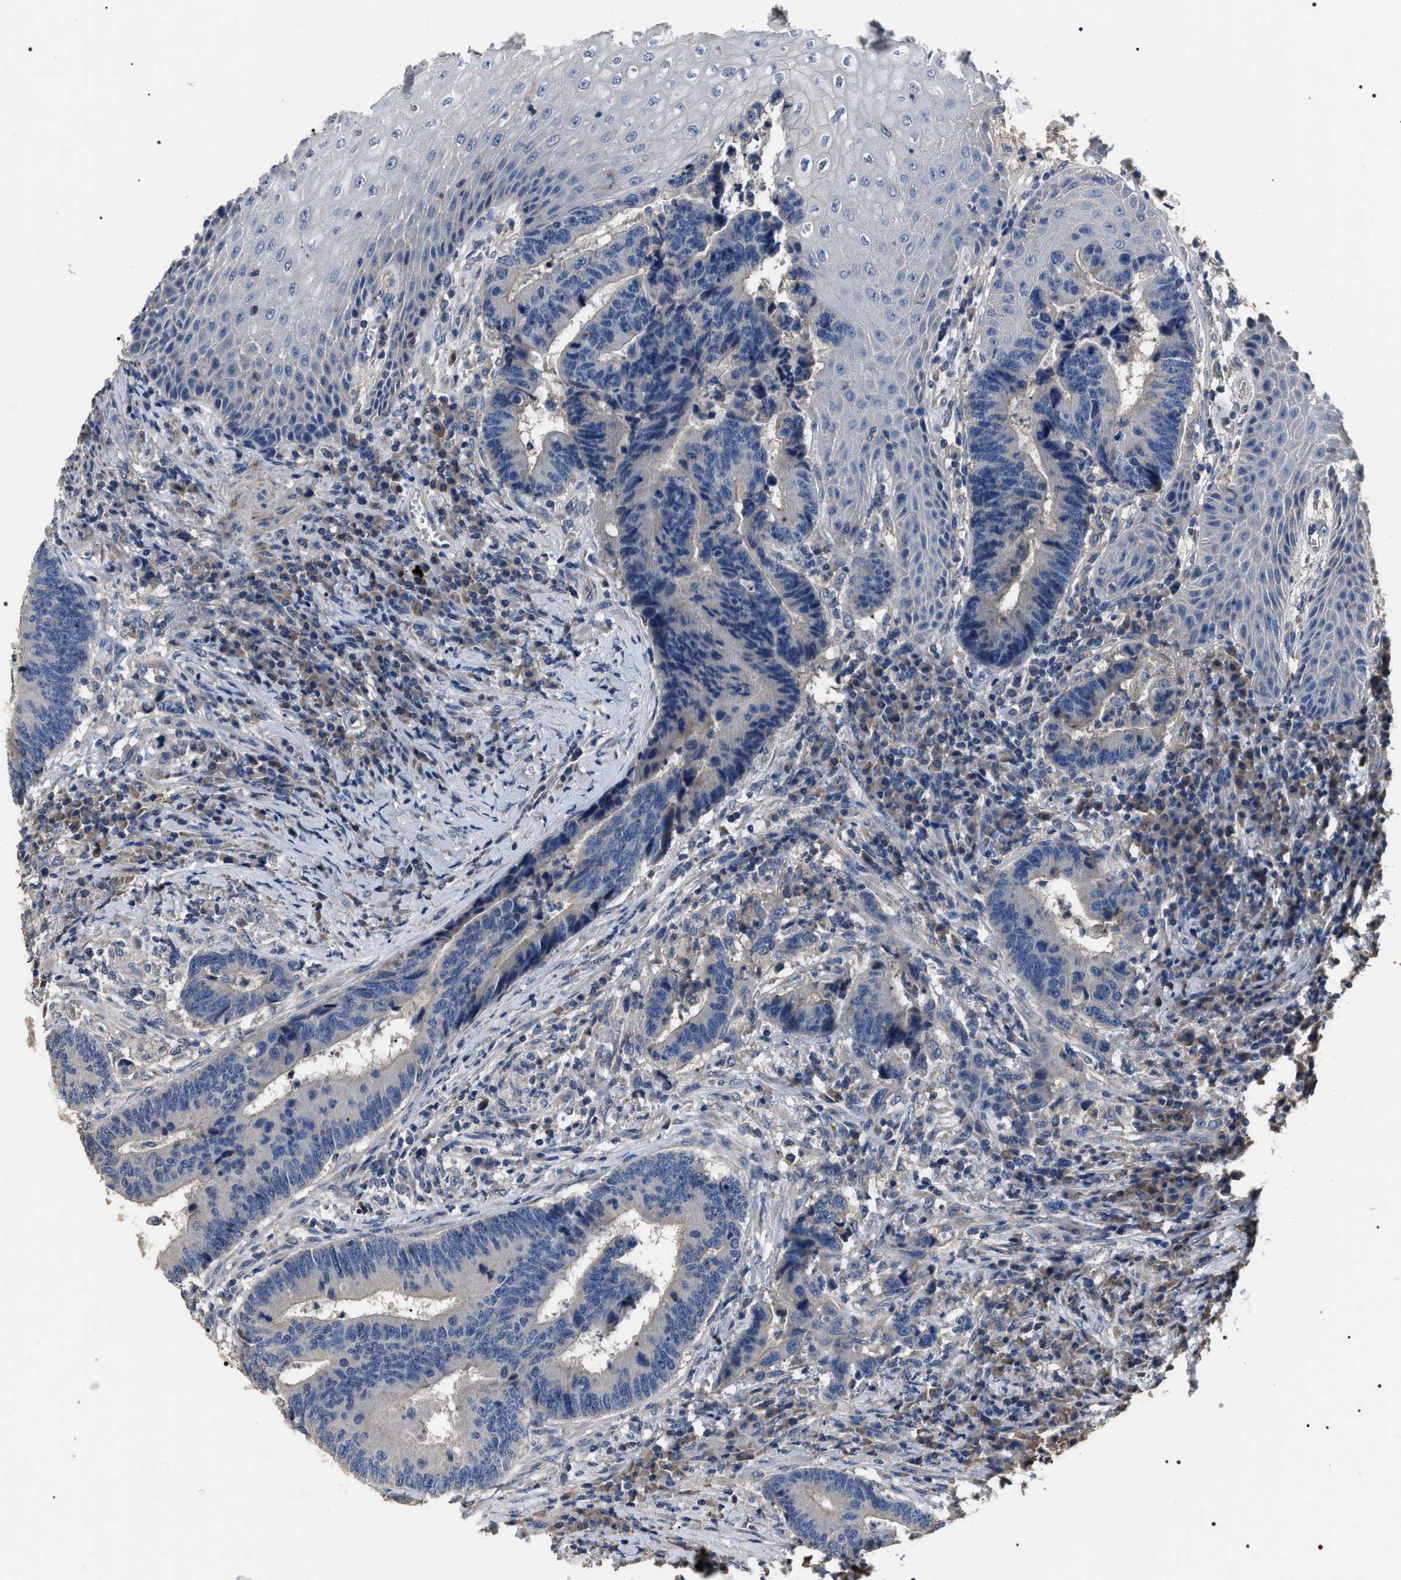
{"staining": {"intensity": "negative", "quantity": "none", "location": "none"}, "tissue": "colorectal cancer", "cell_type": "Tumor cells", "image_type": "cancer", "snomed": [{"axis": "morphology", "description": "Adenocarcinoma, NOS"}, {"axis": "topography", "description": "Rectum"}, {"axis": "topography", "description": "Anal"}], "caption": "Micrograph shows no significant protein expression in tumor cells of colorectal cancer. The staining is performed using DAB brown chromogen with nuclei counter-stained in using hematoxylin.", "gene": "TRIM54", "patient": {"sex": "female", "age": 89}}